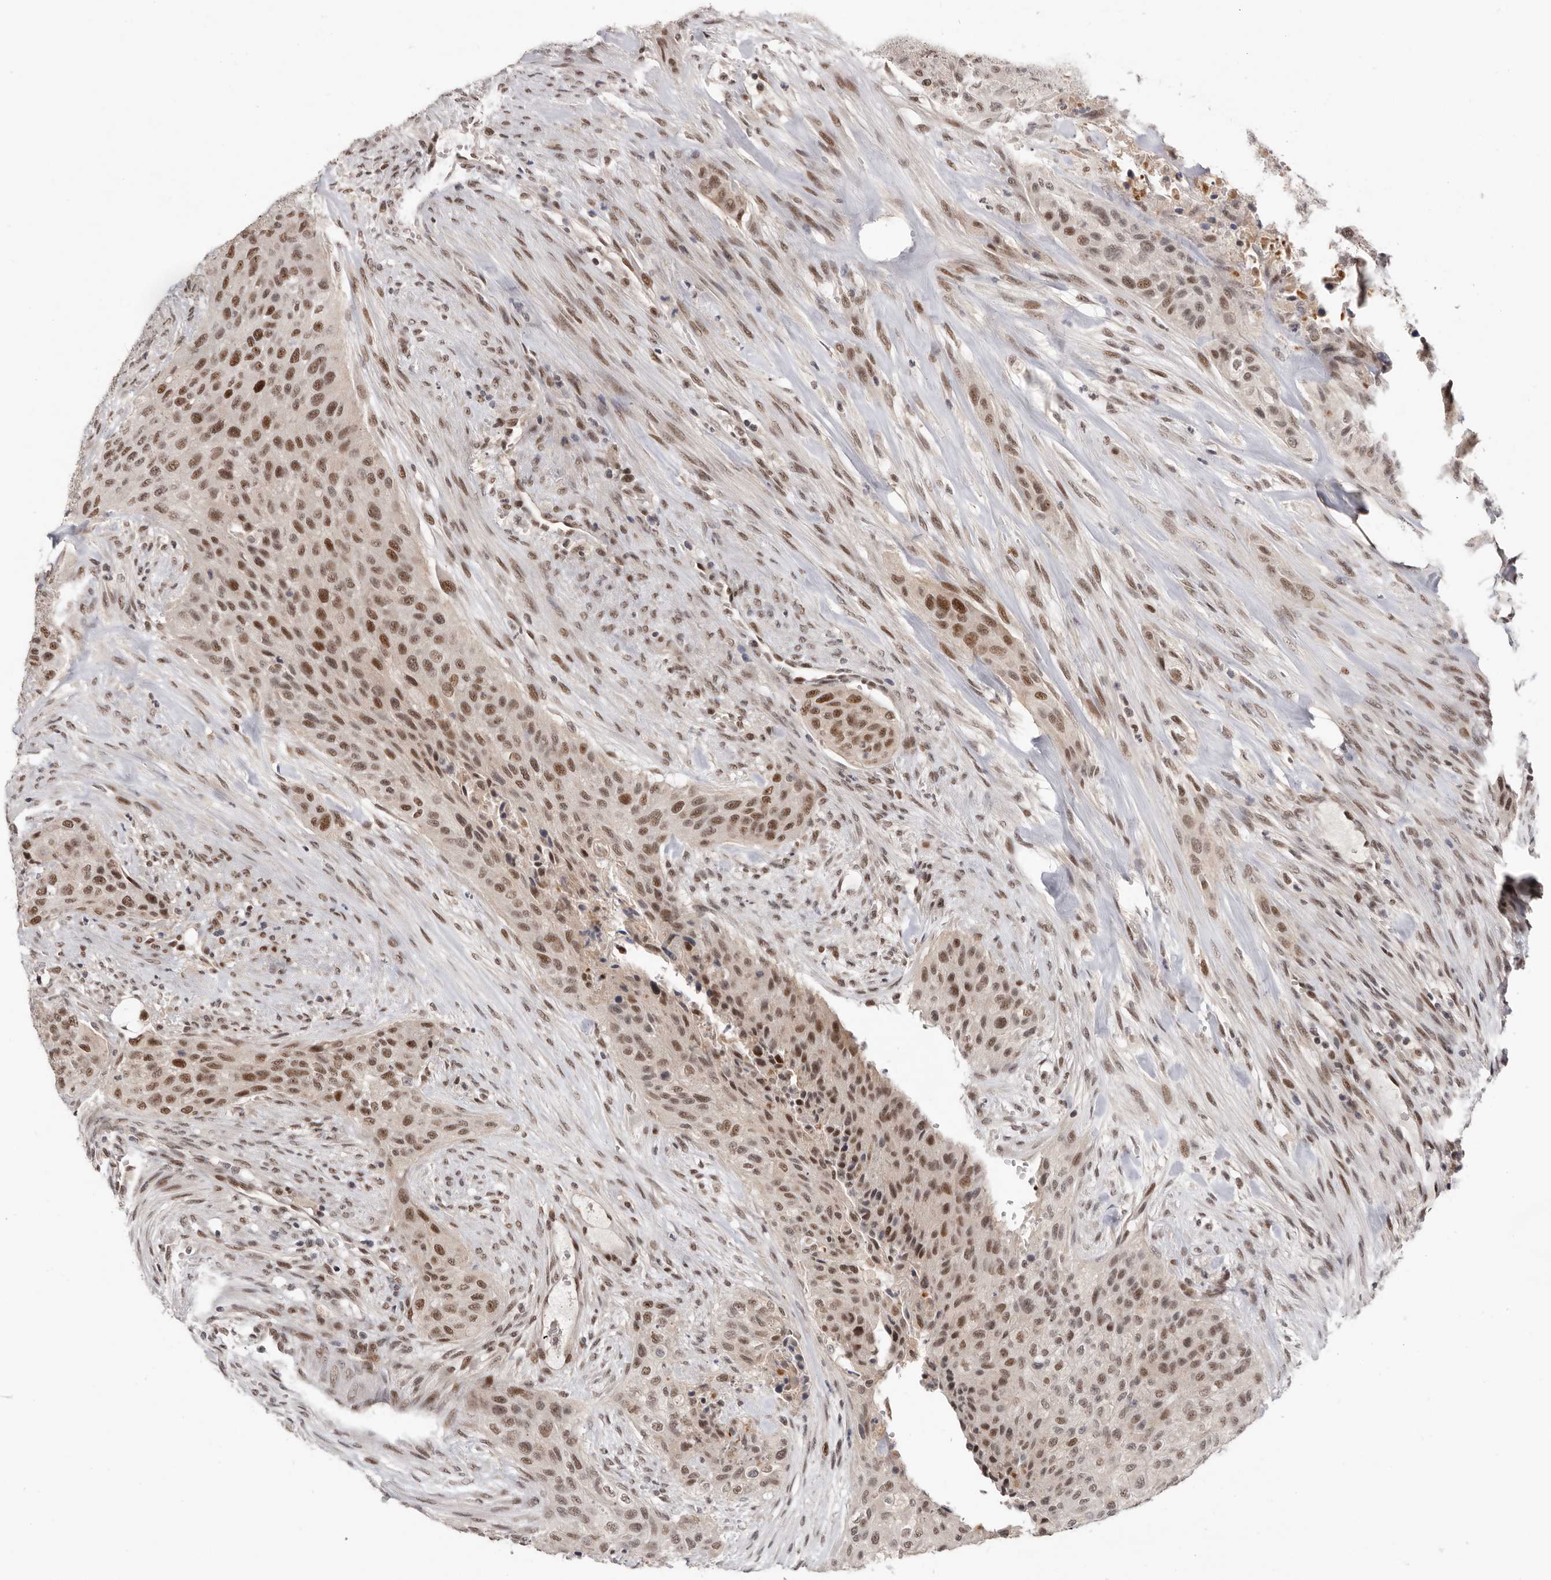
{"staining": {"intensity": "moderate", "quantity": ">75%", "location": "nuclear"}, "tissue": "urothelial cancer", "cell_type": "Tumor cells", "image_type": "cancer", "snomed": [{"axis": "morphology", "description": "Urothelial carcinoma, High grade"}, {"axis": "topography", "description": "Urinary bladder"}], "caption": "Tumor cells show medium levels of moderate nuclear expression in approximately >75% of cells in urothelial cancer. (Stains: DAB in brown, nuclei in blue, Microscopy: brightfield microscopy at high magnification).", "gene": "BRCA2", "patient": {"sex": "male", "age": 35}}